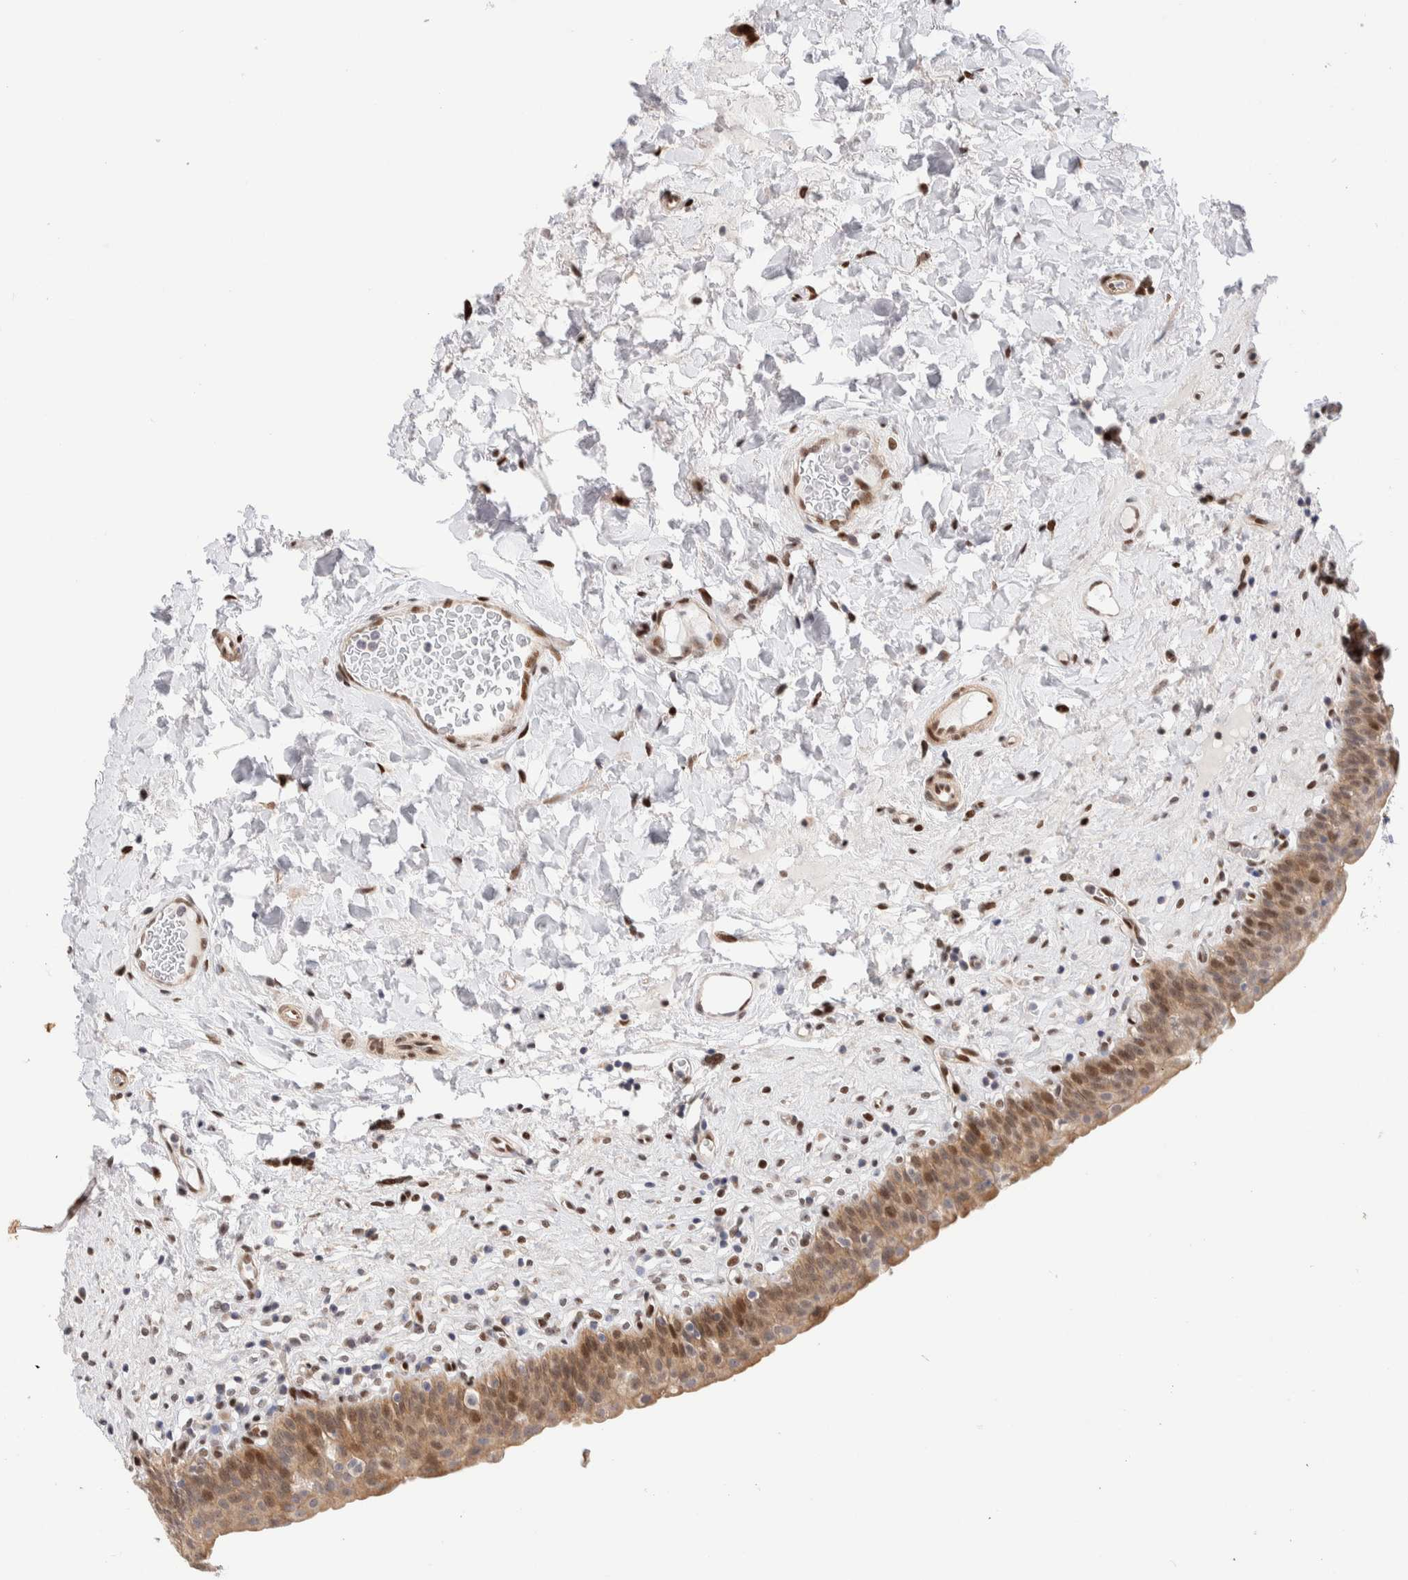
{"staining": {"intensity": "moderate", "quantity": ">75%", "location": "cytoplasmic/membranous,nuclear"}, "tissue": "urinary bladder", "cell_type": "Urothelial cells", "image_type": "normal", "snomed": [{"axis": "morphology", "description": "Normal tissue, NOS"}, {"axis": "topography", "description": "Urinary bladder"}], "caption": "Urinary bladder stained with IHC reveals moderate cytoplasmic/membranous,nuclear staining in about >75% of urothelial cells.", "gene": "NSMAF", "patient": {"sex": "male", "age": 83}}